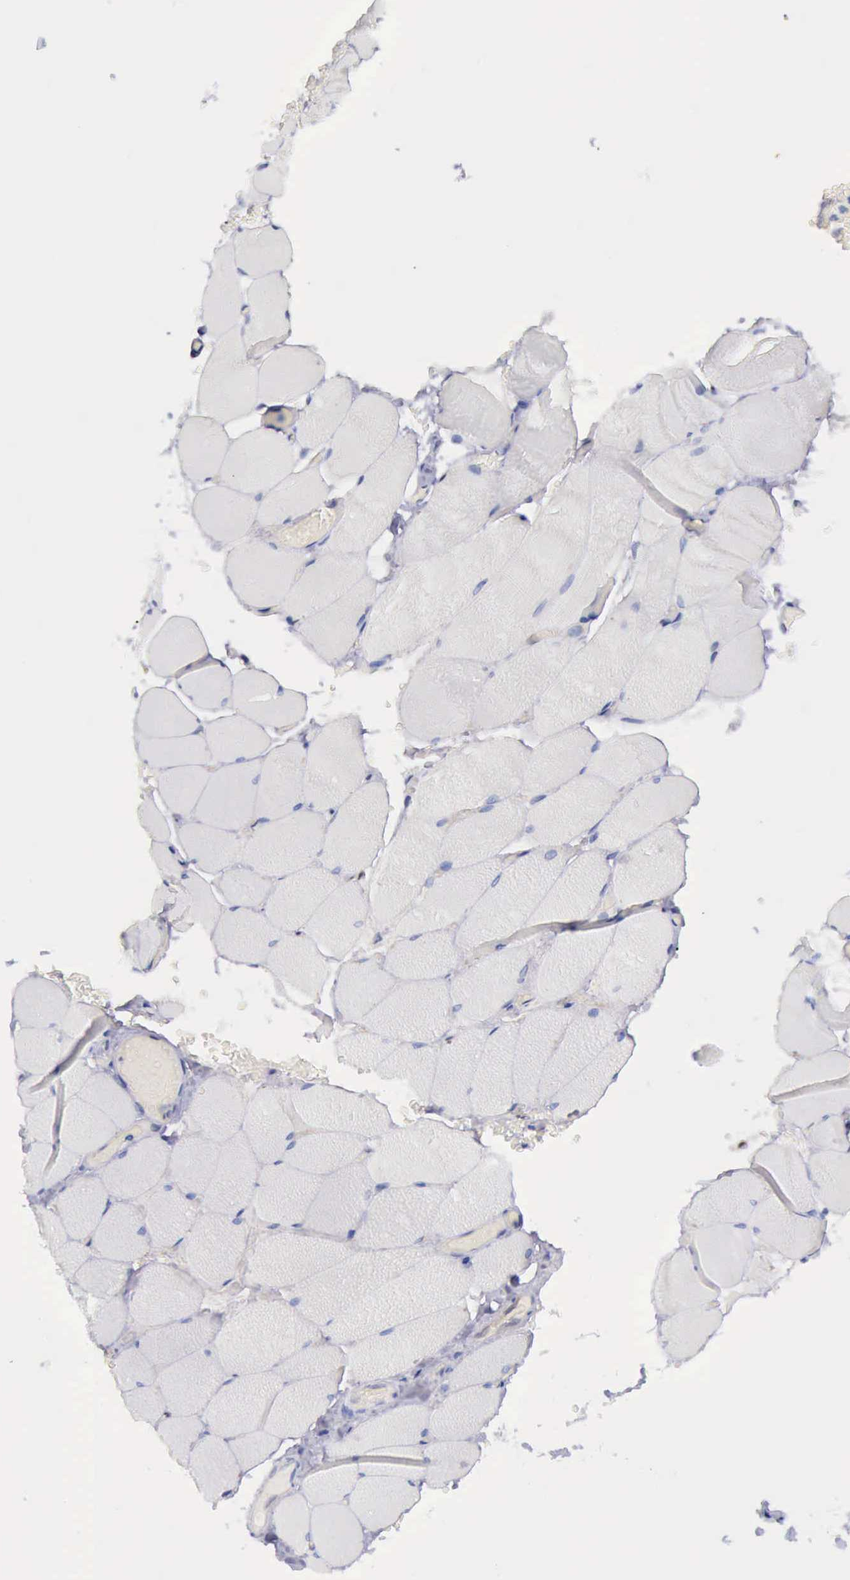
{"staining": {"intensity": "negative", "quantity": "none", "location": "none"}, "tissue": "skeletal muscle", "cell_type": "Myocytes", "image_type": "normal", "snomed": [{"axis": "morphology", "description": "Normal tissue, NOS"}, {"axis": "topography", "description": "Skeletal muscle"}, {"axis": "topography", "description": "Soft tissue"}], "caption": "The photomicrograph displays no significant positivity in myocytes of skeletal muscle. (DAB (3,3'-diaminobenzidine) immunohistochemistry (IHC) visualized using brightfield microscopy, high magnification).", "gene": "TYMP", "patient": {"sex": "female", "age": 58}}